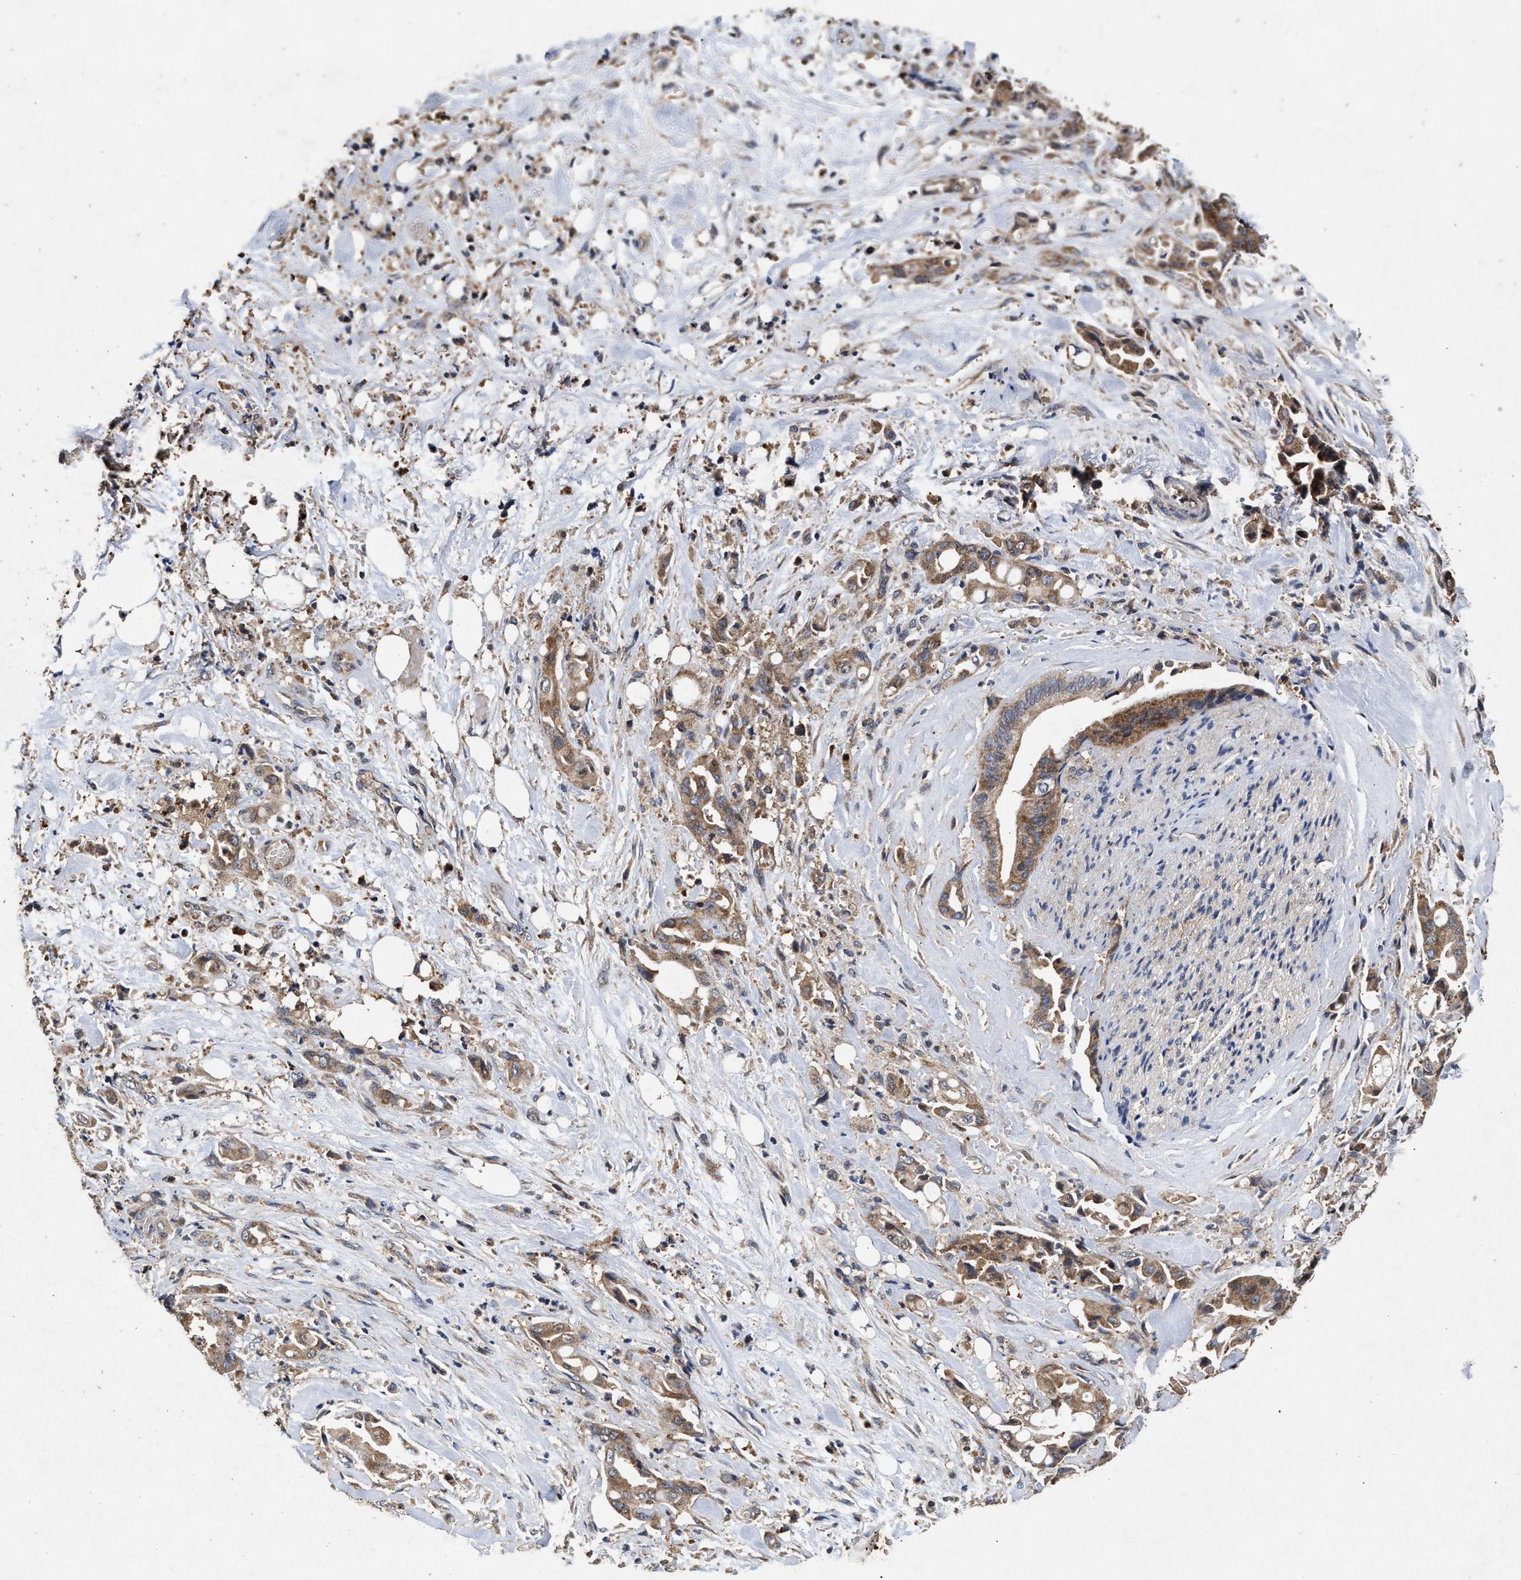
{"staining": {"intensity": "moderate", "quantity": ">75%", "location": "cytoplasmic/membranous"}, "tissue": "liver cancer", "cell_type": "Tumor cells", "image_type": "cancer", "snomed": [{"axis": "morphology", "description": "Cholangiocarcinoma"}, {"axis": "topography", "description": "Liver"}], "caption": "IHC of human cholangiocarcinoma (liver) reveals medium levels of moderate cytoplasmic/membranous staining in about >75% of tumor cells.", "gene": "NFKB2", "patient": {"sex": "female", "age": 68}}